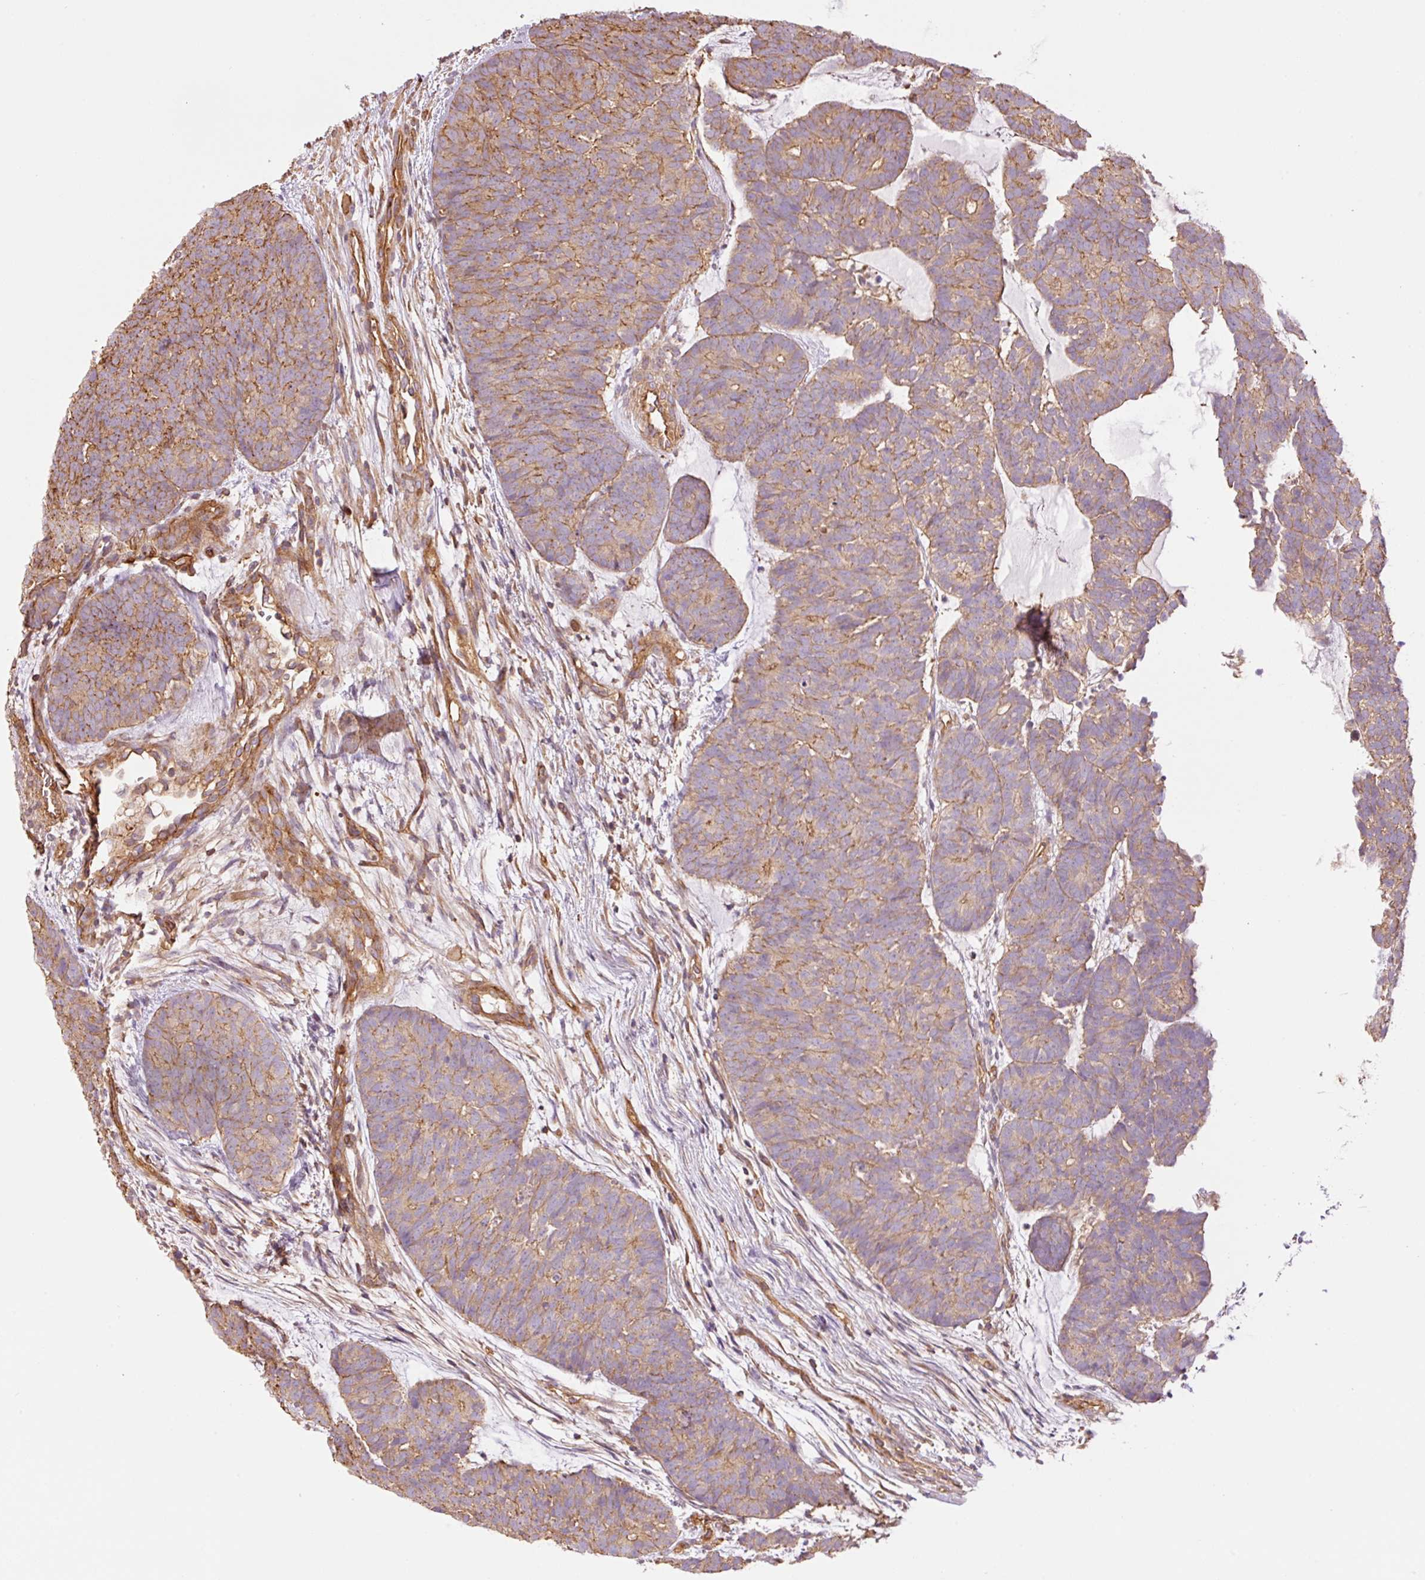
{"staining": {"intensity": "moderate", "quantity": "25%-75%", "location": "cytoplasmic/membranous"}, "tissue": "head and neck cancer", "cell_type": "Tumor cells", "image_type": "cancer", "snomed": [{"axis": "morphology", "description": "Adenocarcinoma, NOS"}, {"axis": "topography", "description": "Head-Neck"}], "caption": "Immunohistochemical staining of human head and neck cancer shows medium levels of moderate cytoplasmic/membranous protein positivity in about 25%-75% of tumor cells.", "gene": "PPP1R1B", "patient": {"sex": "female", "age": 81}}